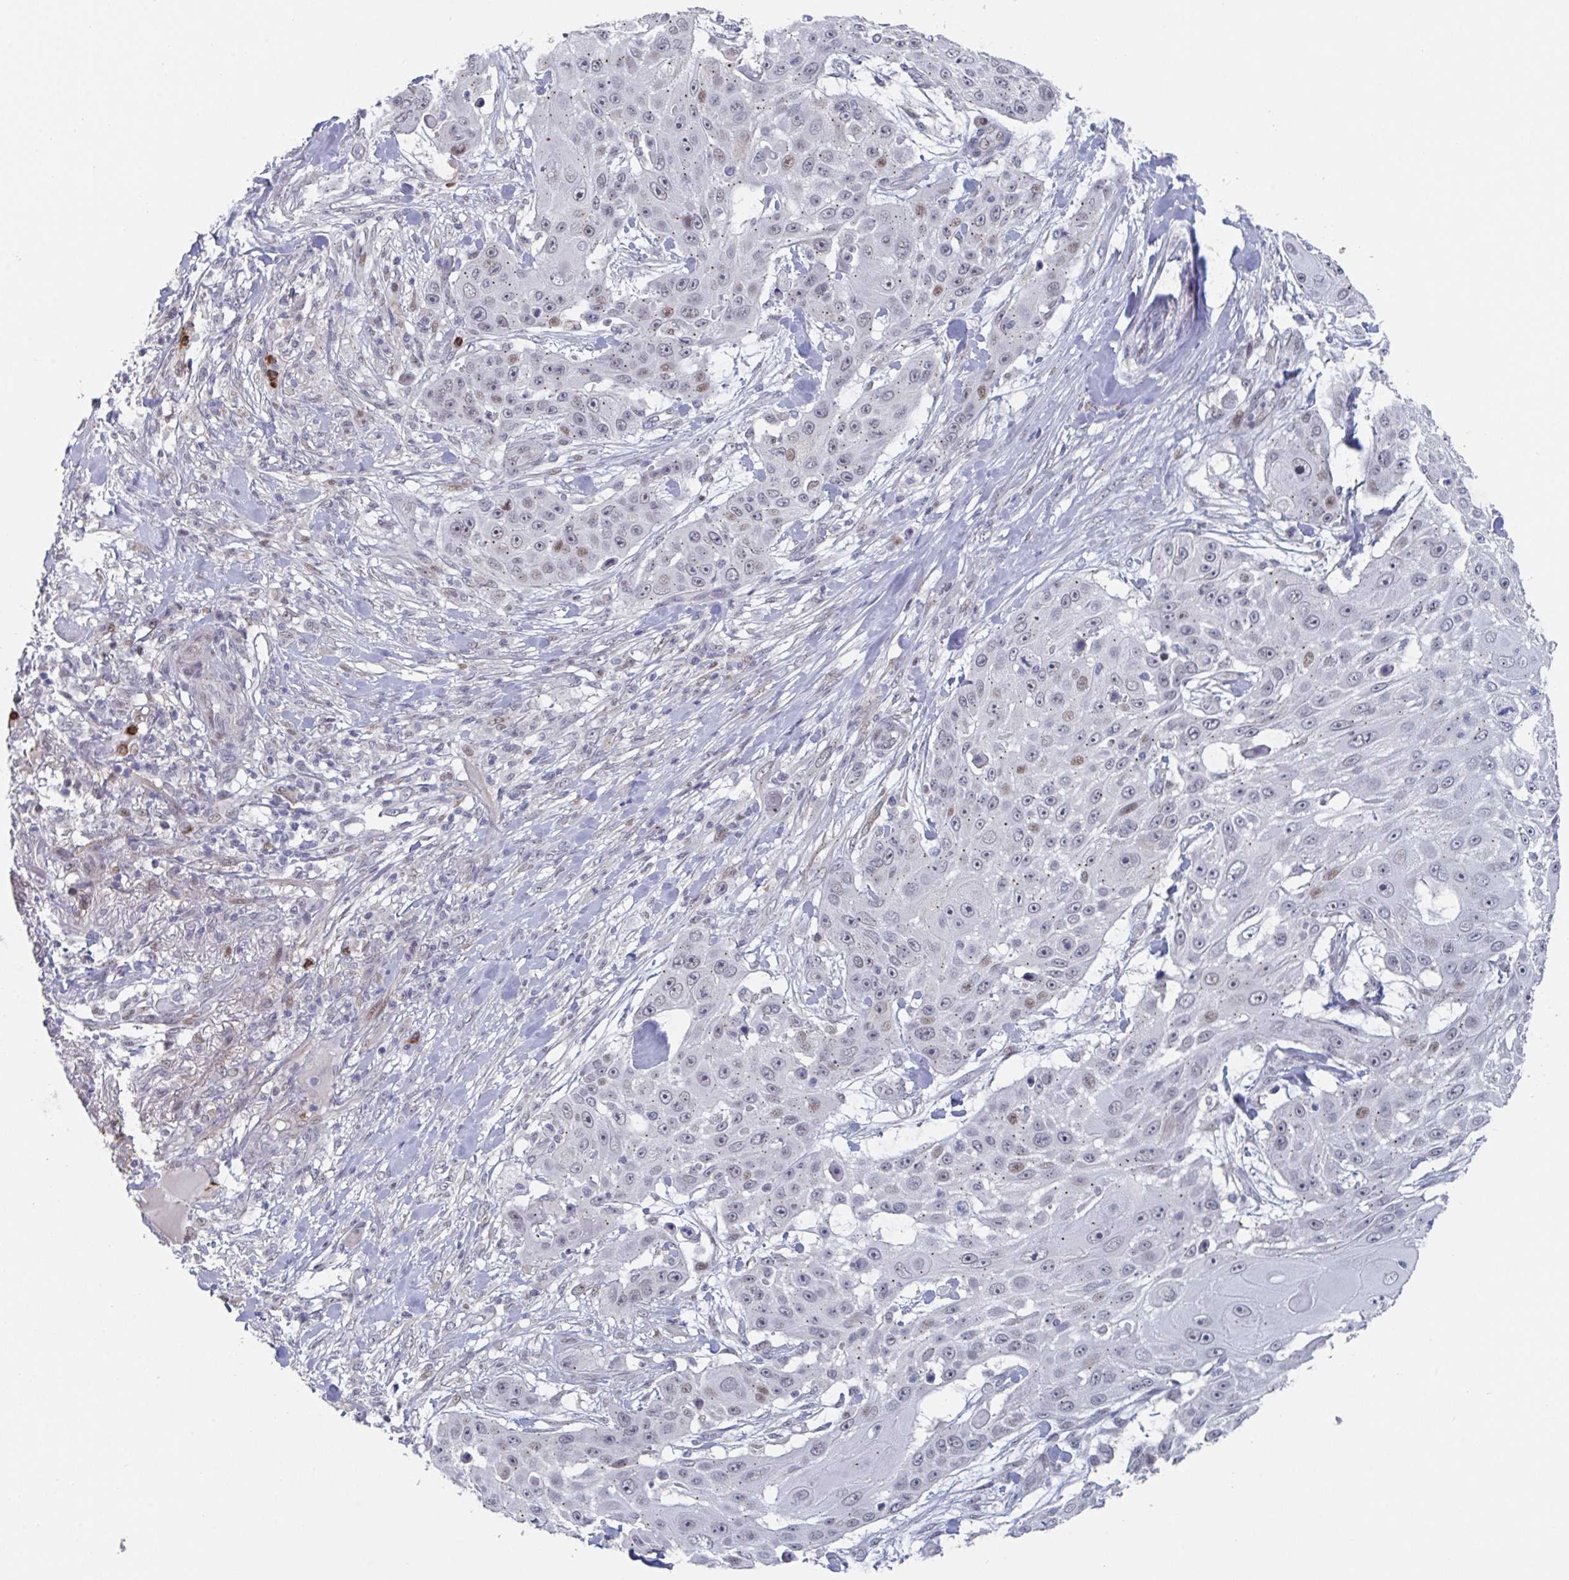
{"staining": {"intensity": "weak", "quantity": "<25%", "location": "nuclear"}, "tissue": "skin cancer", "cell_type": "Tumor cells", "image_type": "cancer", "snomed": [{"axis": "morphology", "description": "Squamous cell carcinoma, NOS"}, {"axis": "topography", "description": "Skin"}], "caption": "High power microscopy micrograph of an immunohistochemistry (IHC) histopathology image of skin squamous cell carcinoma, revealing no significant staining in tumor cells.", "gene": "RNF212", "patient": {"sex": "female", "age": 86}}